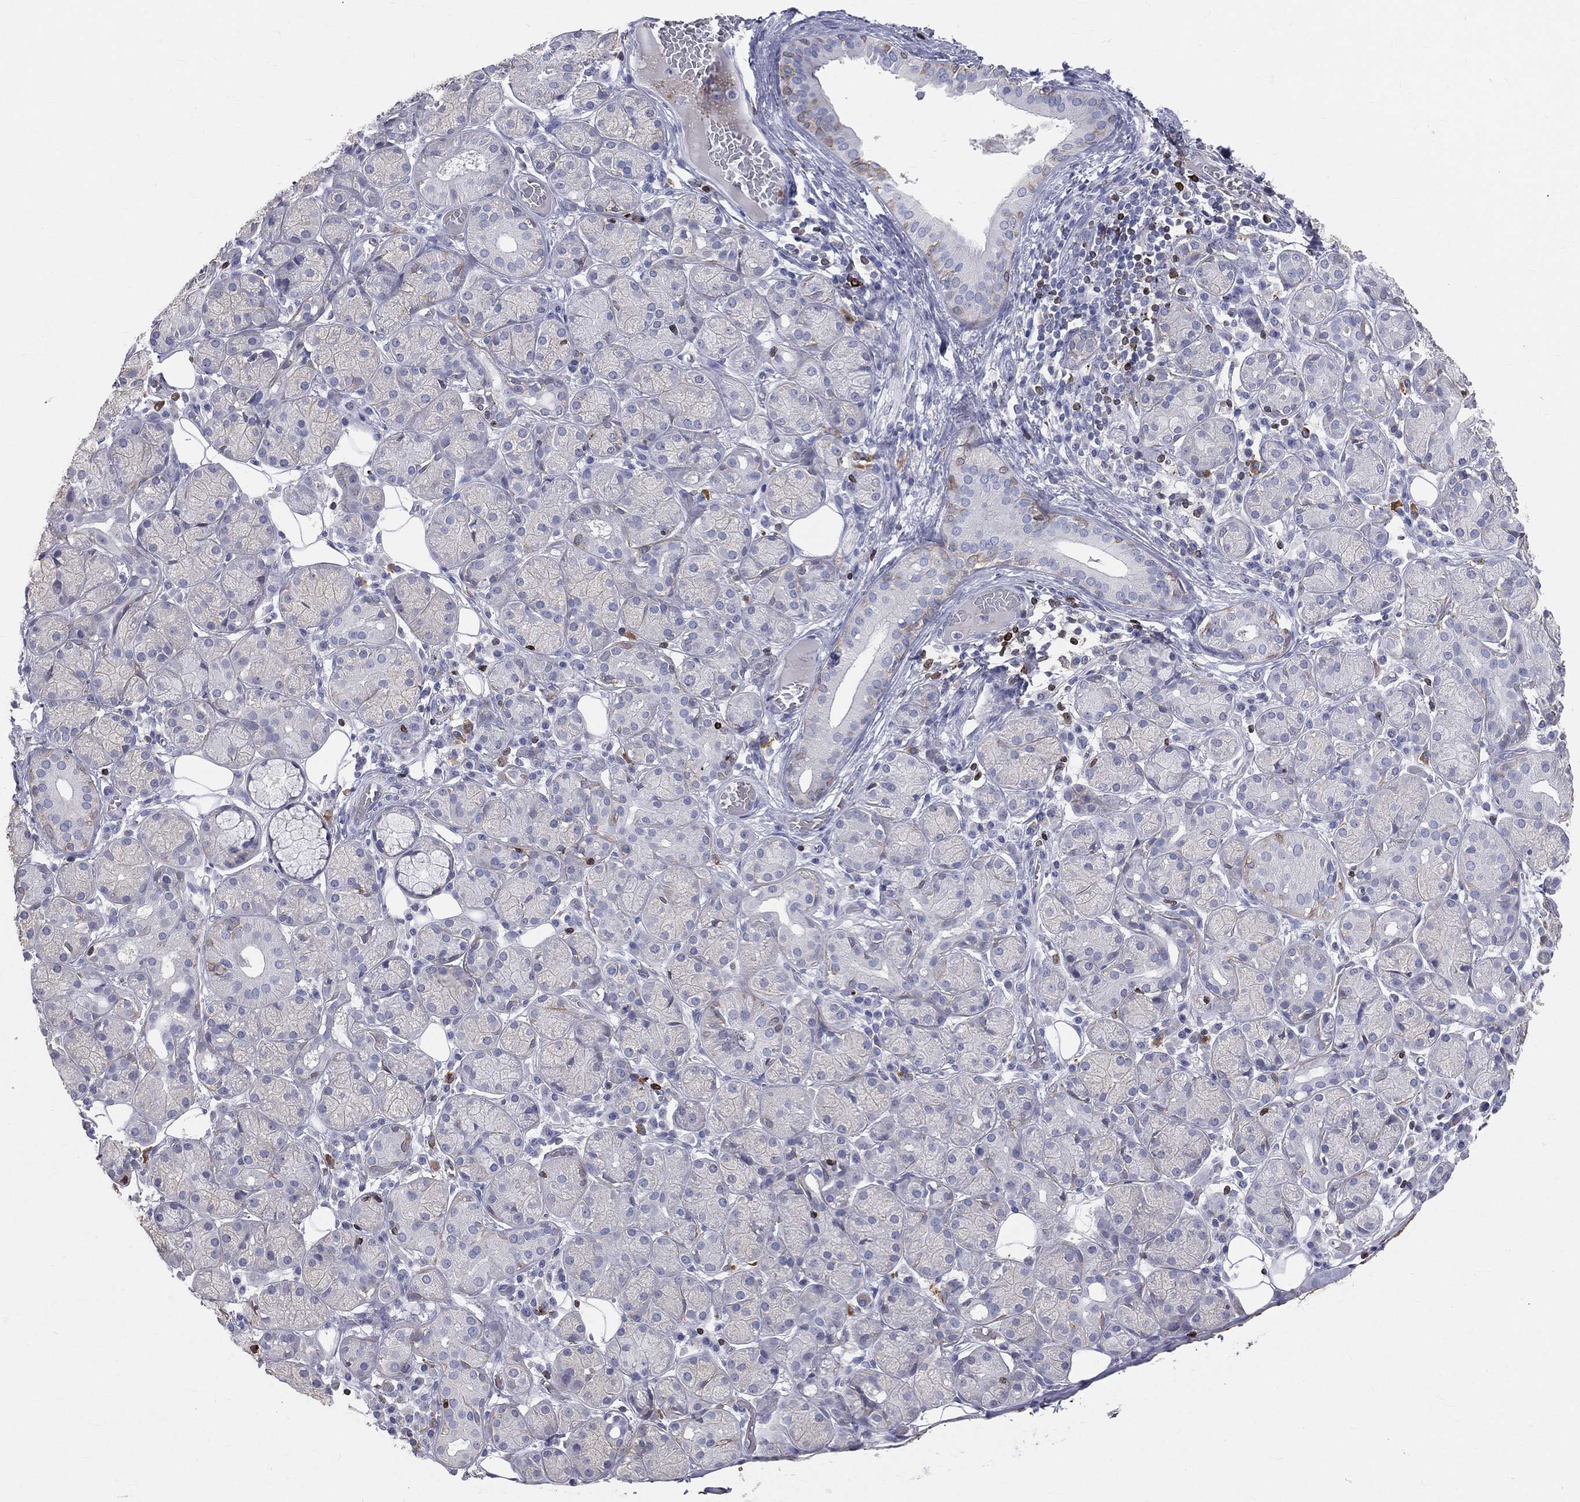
{"staining": {"intensity": "negative", "quantity": "none", "location": "none"}, "tissue": "salivary gland", "cell_type": "Glandular cells", "image_type": "normal", "snomed": [{"axis": "morphology", "description": "Normal tissue, NOS"}, {"axis": "topography", "description": "Salivary gland"}], "caption": "Glandular cells show no significant protein staining in normal salivary gland. The staining was performed using DAB (3,3'-diaminobenzidine) to visualize the protein expression in brown, while the nuclei were stained in blue with hematoxylin (Magnification: 20x).", "gene": "CTSW", "patient": {"sex": "male", "age": 71}}